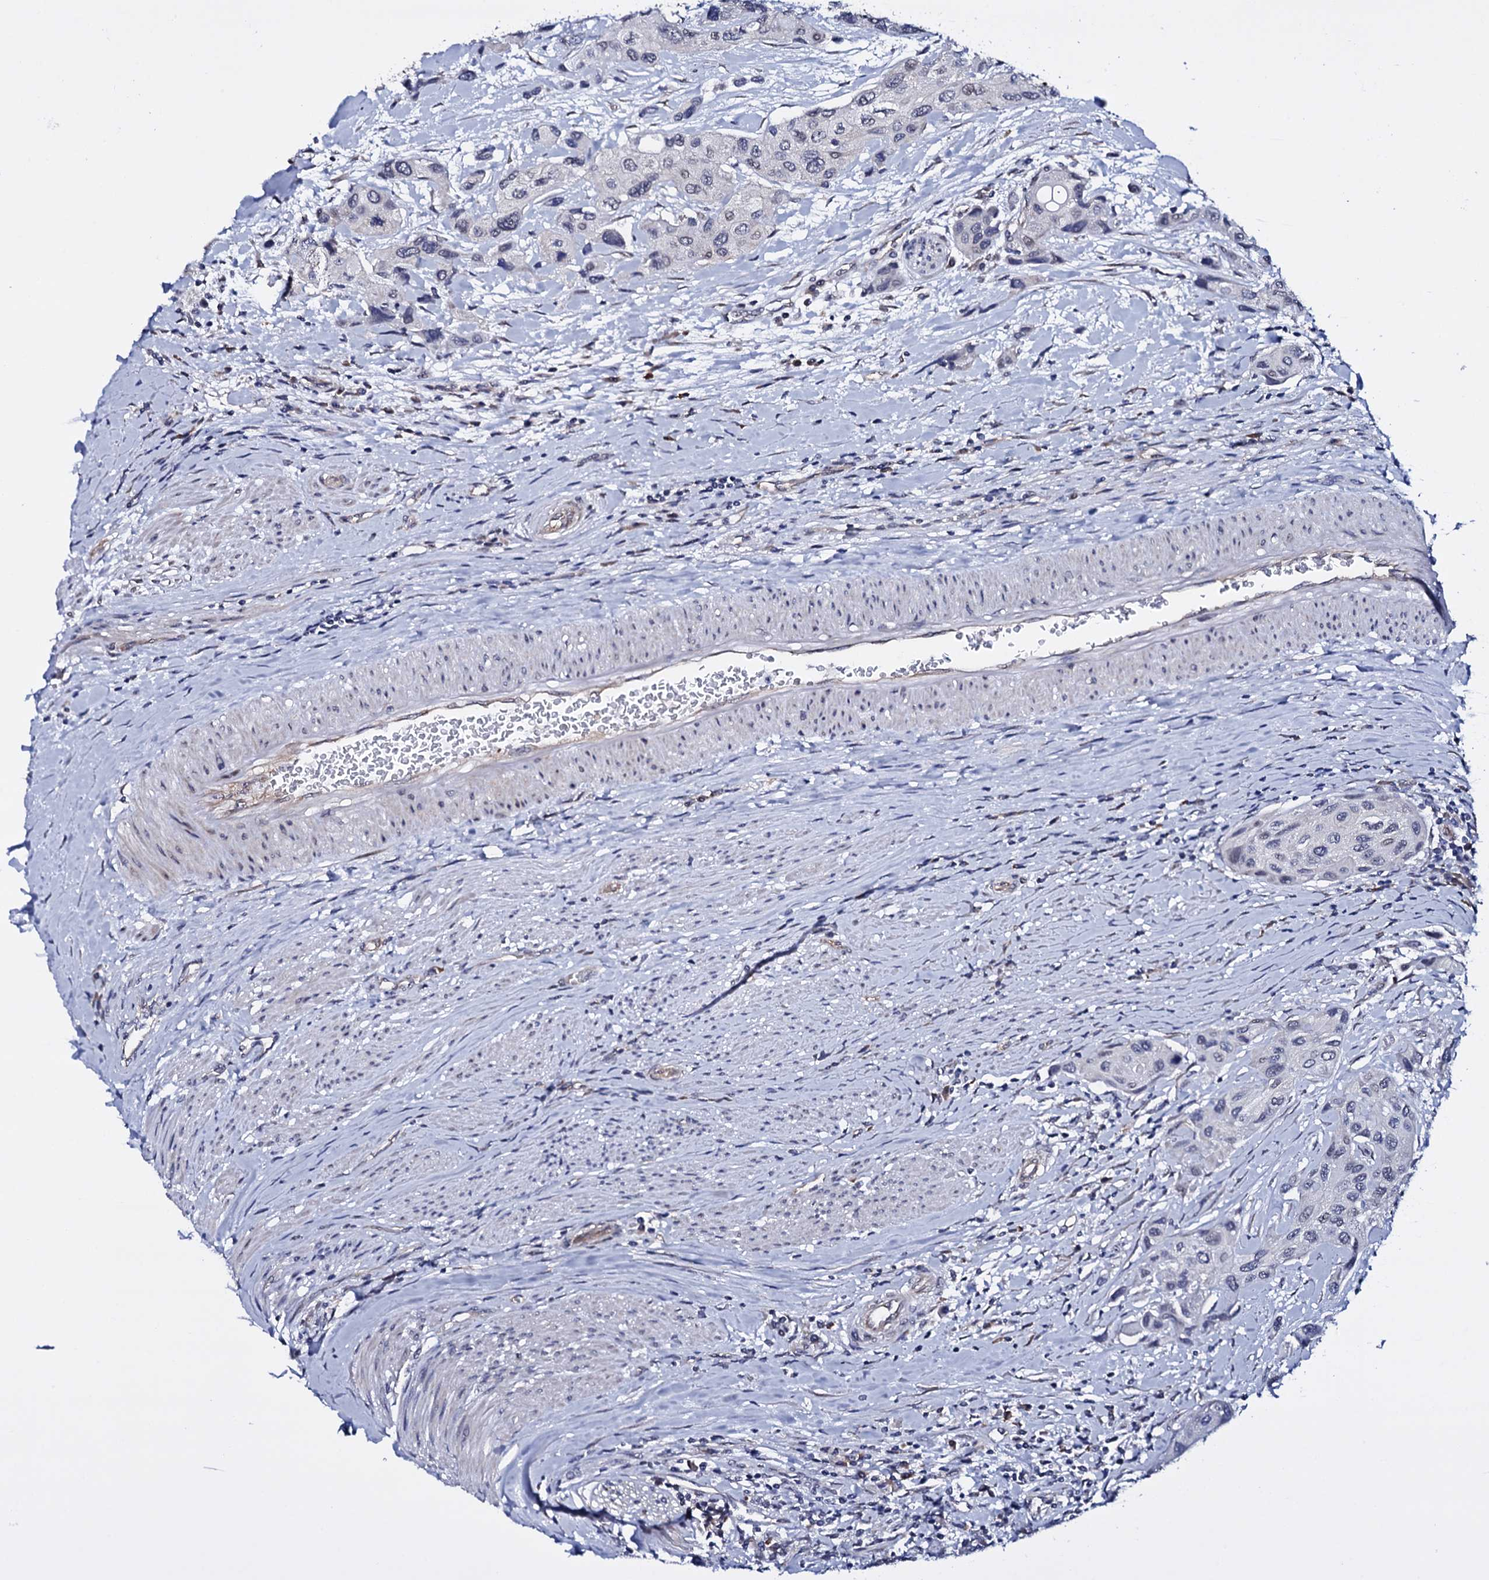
{"staining": {"intensity": "negative", "quantity": "none", "location": "none"}, "tissue": "urothelial cancer", "cell_type": "Tumor cells", "image_type": "cancer", "snomed": [{"axis": "morphology", "description": "Normal tissue, NOS"}, {"axis": "morphology", "description": "Urothelial carcinoma, High grade"}, {"axis": "topography", "description": "Vascular tissue"}, {"axis": "topography", "description": "Urinary bladder"}], "caption": "Human urothelial cancer stained for a protein using immunohistochemistry (IHC) demonstrates no expression in tumor cells.", "gene": "GAREM1", "patient": {"sex": "female", "age": 56}}